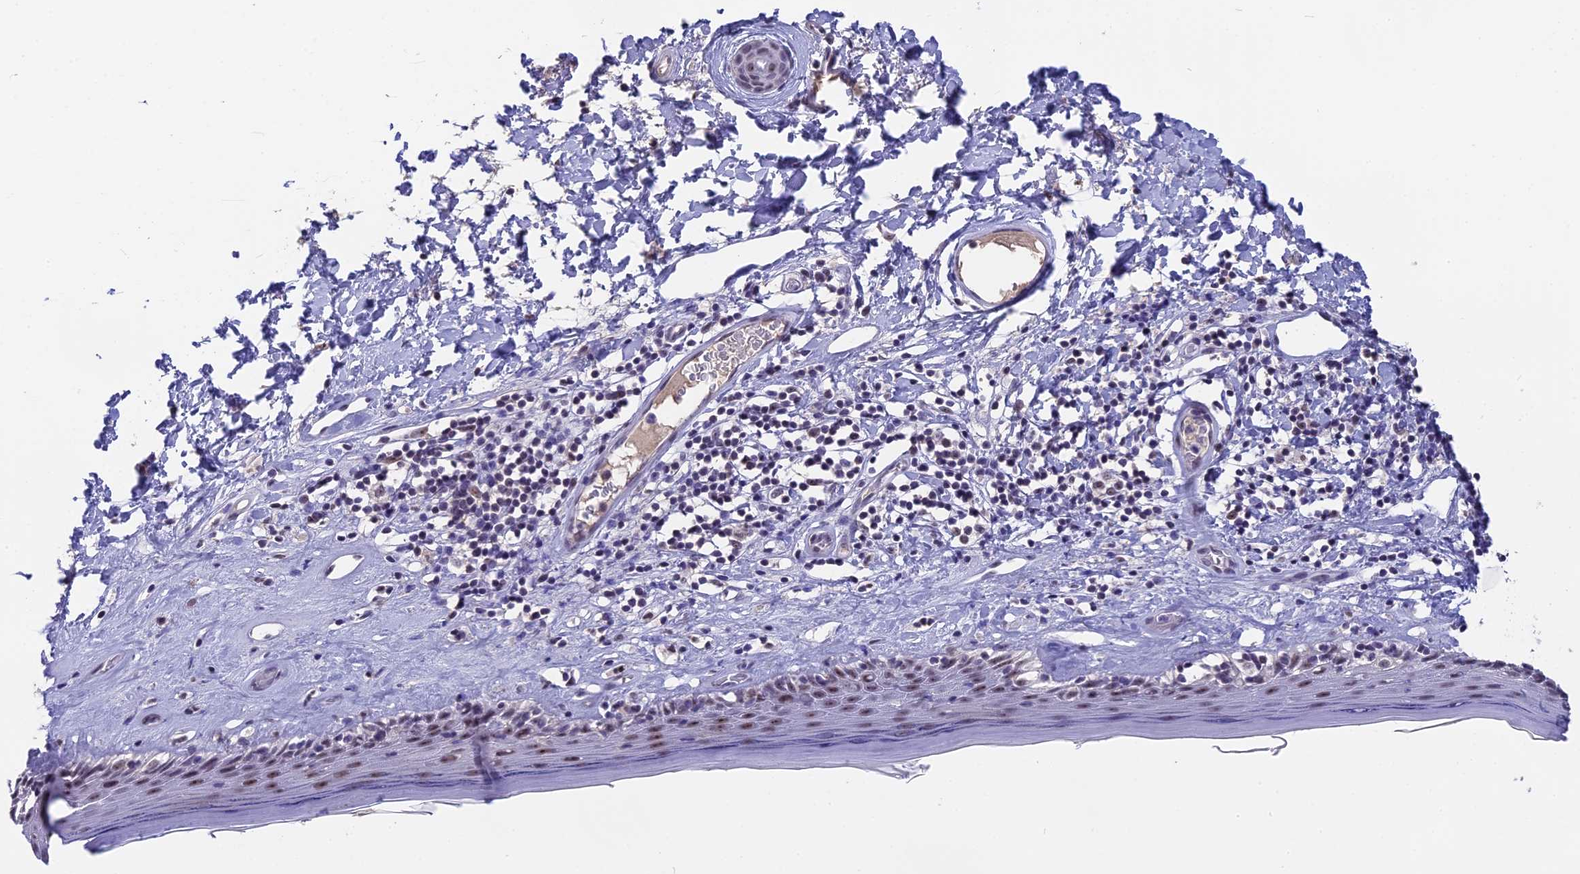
{"staining": {"intensity": "moderate", "quantity": "25%-75%", "location": "nuclear"}, "tissue": "skin", "cell_type": "Epidermal cells", "image_type": "normal", "snomed": [{"axis": "morphology", "description": "Normal tissue, NOS"}, {"axis": "topography", "description": "Adipose tissue"}, {"axis": "topography", "description": "Vascular tissue"}, {"axis": "topography", "description": "Vulva"}, {"axis": "topography", "description": "Peripheral nerve tissue"}], "caption": "Immunohistochemical staining of benign human skin shows moderate nuclear protein positivity in about 25%-75% of epidermal cells.", "gene": "SETD2", "patient": {"sex": "female", "age": 86}}